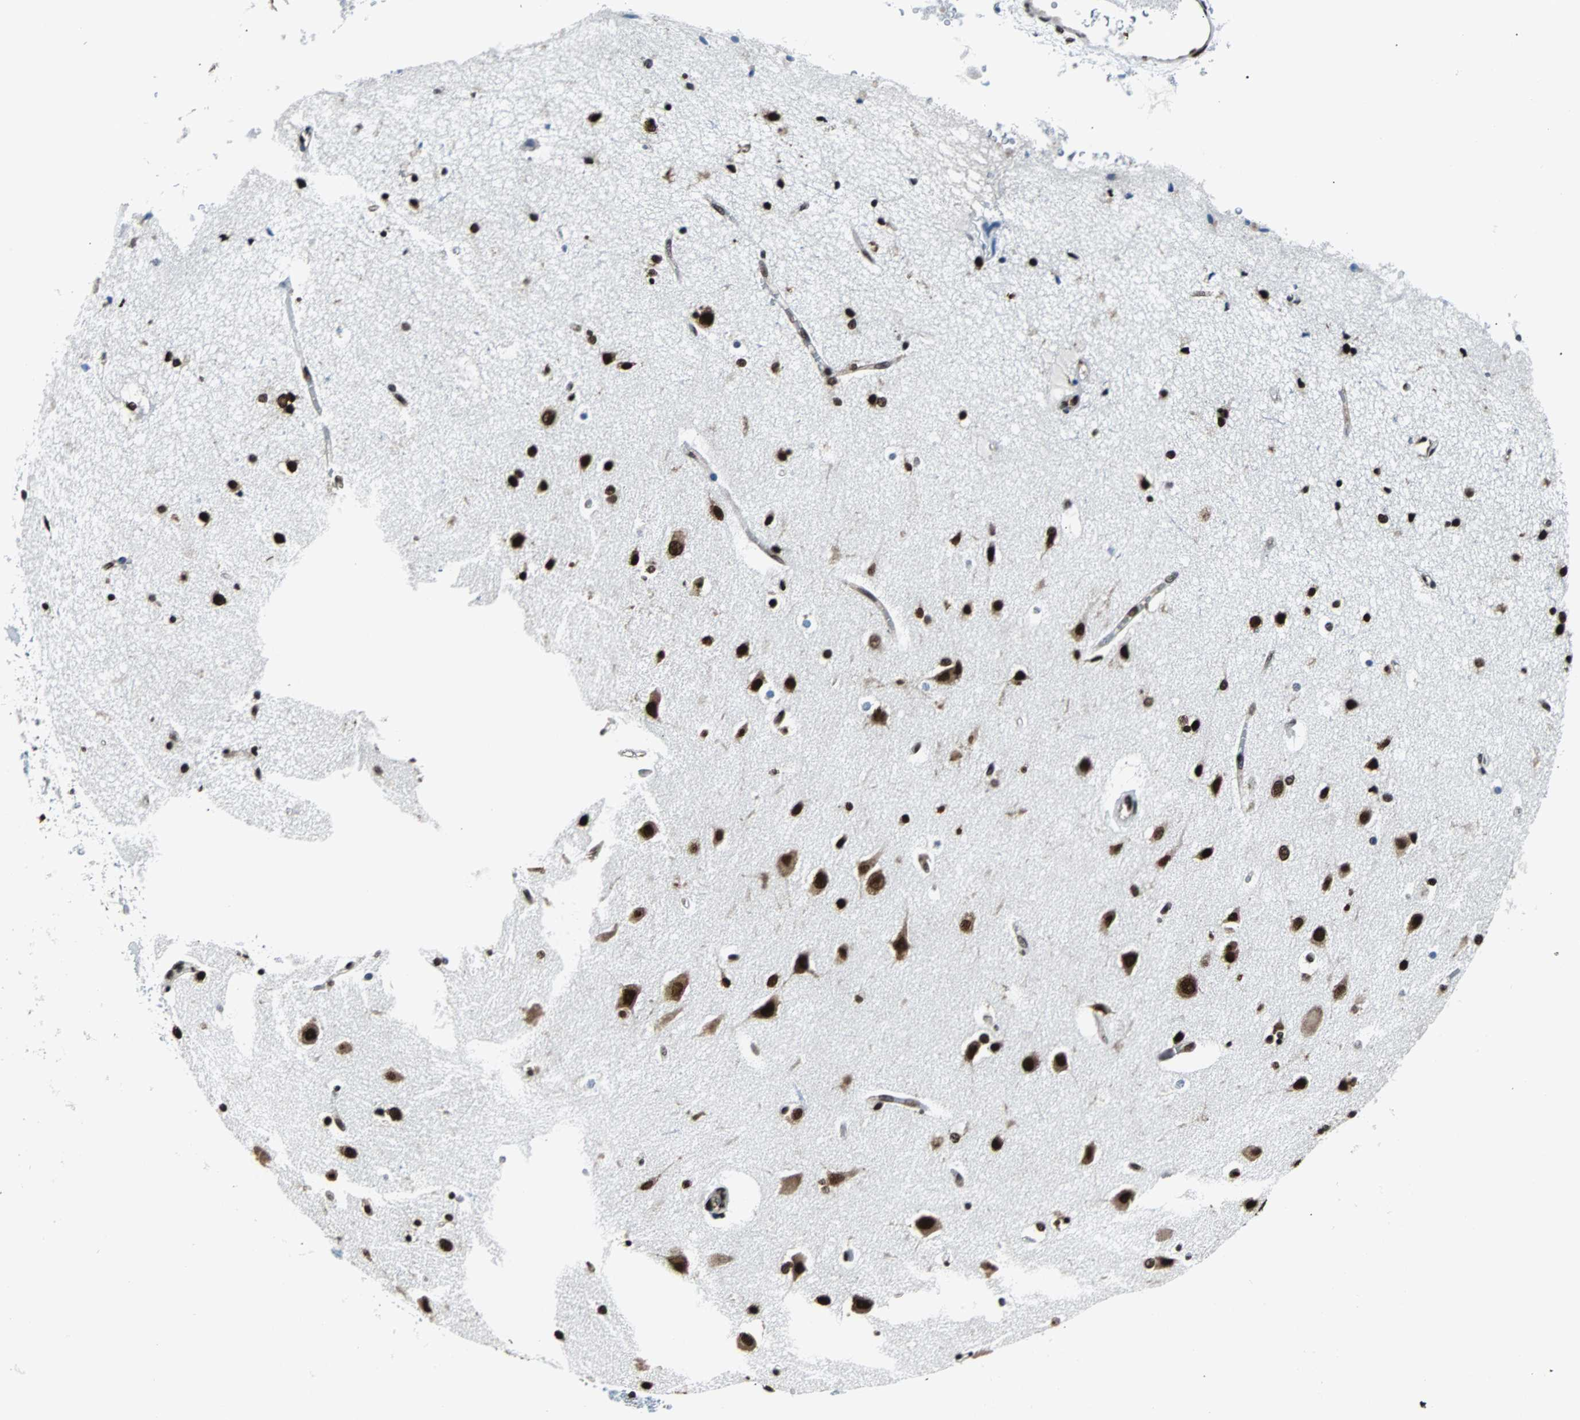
{"staining": {"intensity": "strong", "quantity": ">75%", "location": "nuclear"}, "tissue": "caudate", "cell_type": "Glial cells", "image_type": "normal", "snomed": [{"axis": "morphology", "description": "Normal tissue, NOS"}, {"axis": "topography", "description": "Lateral ventricle wall"}], "caption": "This image exhibits immunohistochemistry staining of benign caudate, with high strong nuclear staining in about >75% of glial cells.", "gene": "FUBP1", "patient": {"sex": "female", "age": 54}}